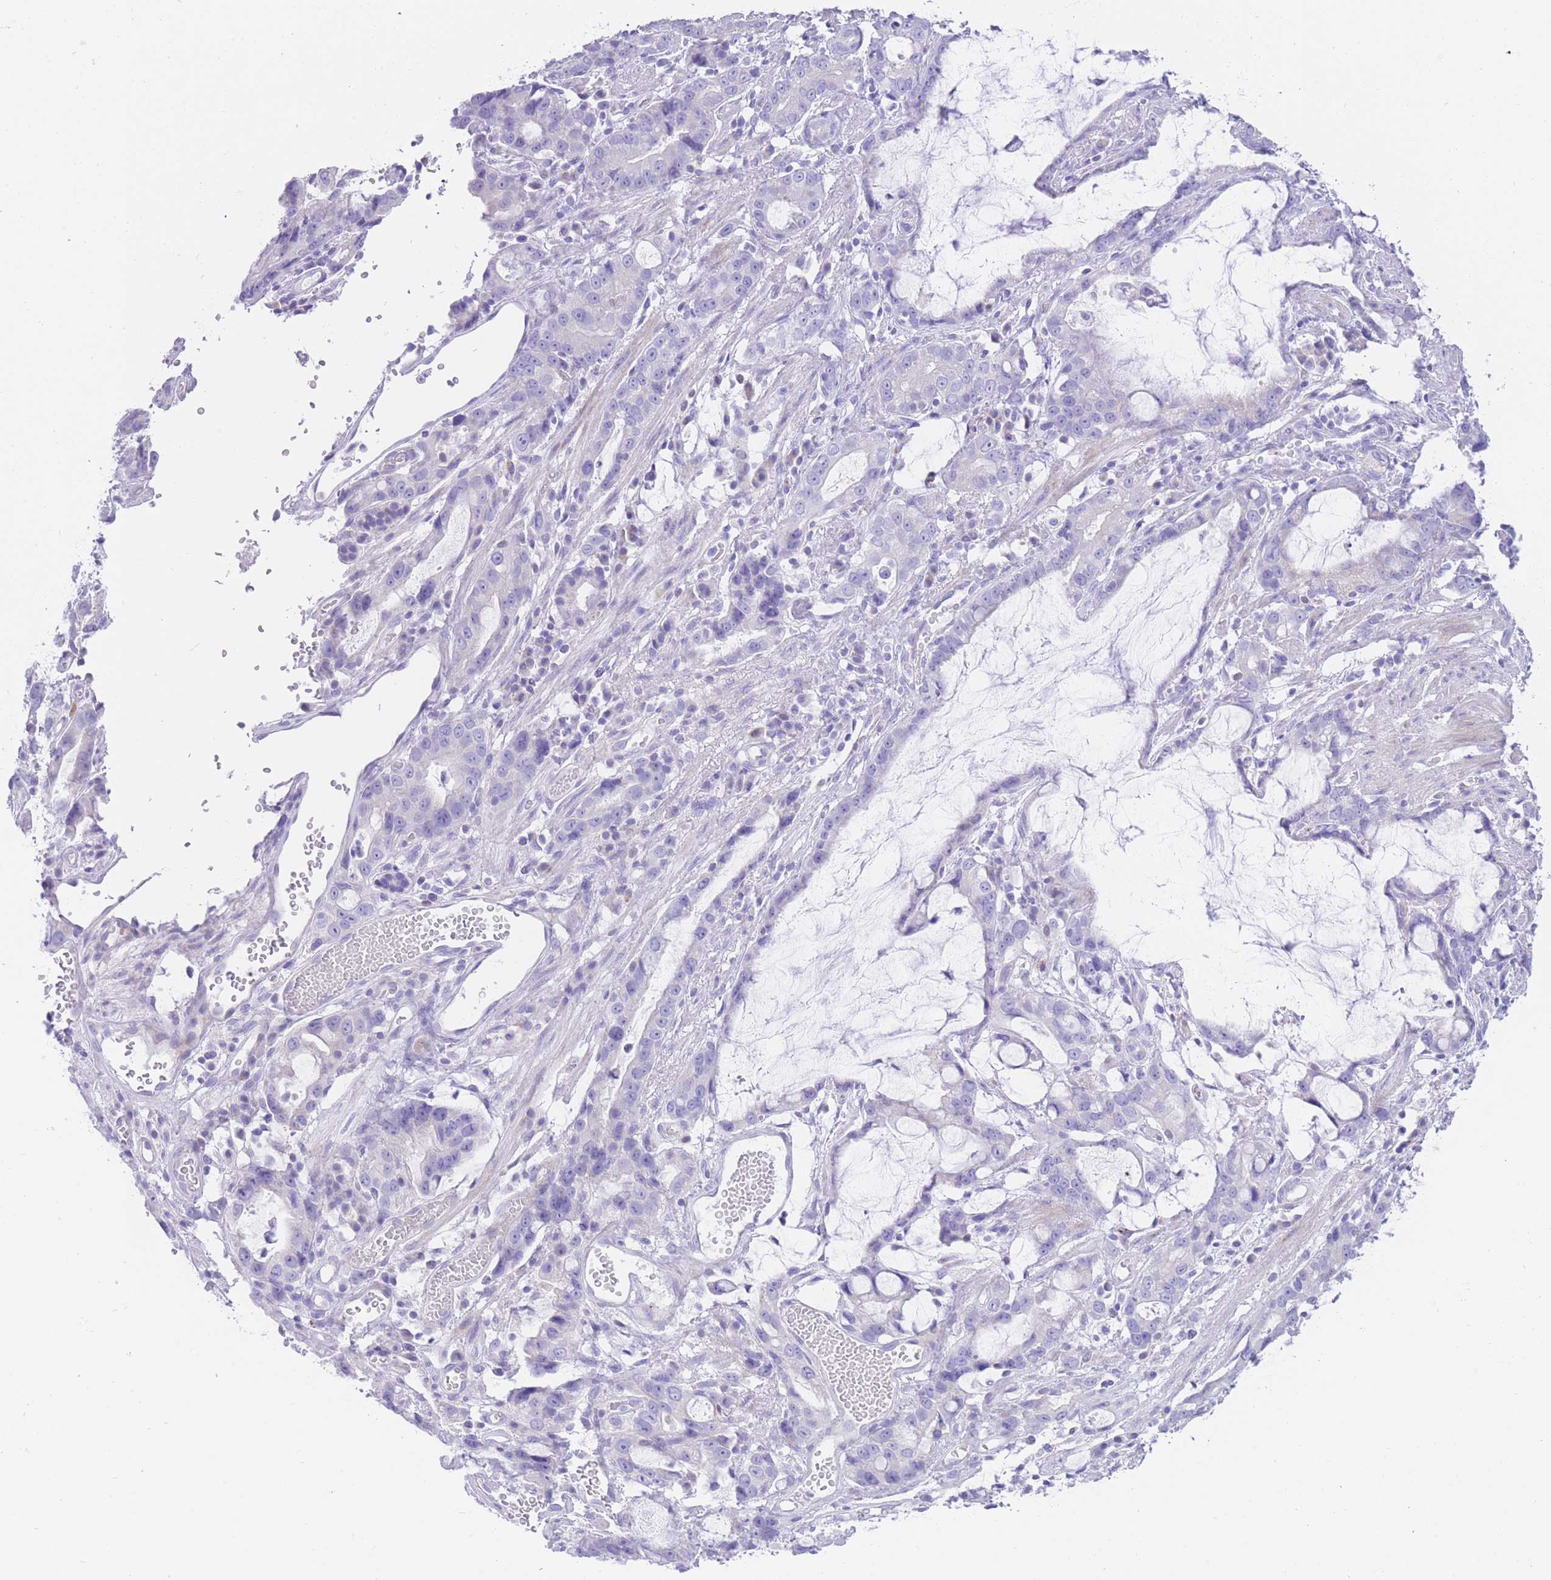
{"staining": {"intensity": "negative", "quantity": "none", "location": "none"}, "tissue": "stomach cancer", "cell_type": "Tumor cells", "image_type": "cancer", "snomed": [{"axis": "morphology", "description": "Adenocarcinoma, NOS"}, {"axis": "topography", "description": "Stomach"}], "caption": "A histopathology image of adenocarcinoma (stomach) stained for a protein reveals no brown staining in tumor cells.", "gene": "QTRT1", "patient": {"sex": "male", "age": 55}}